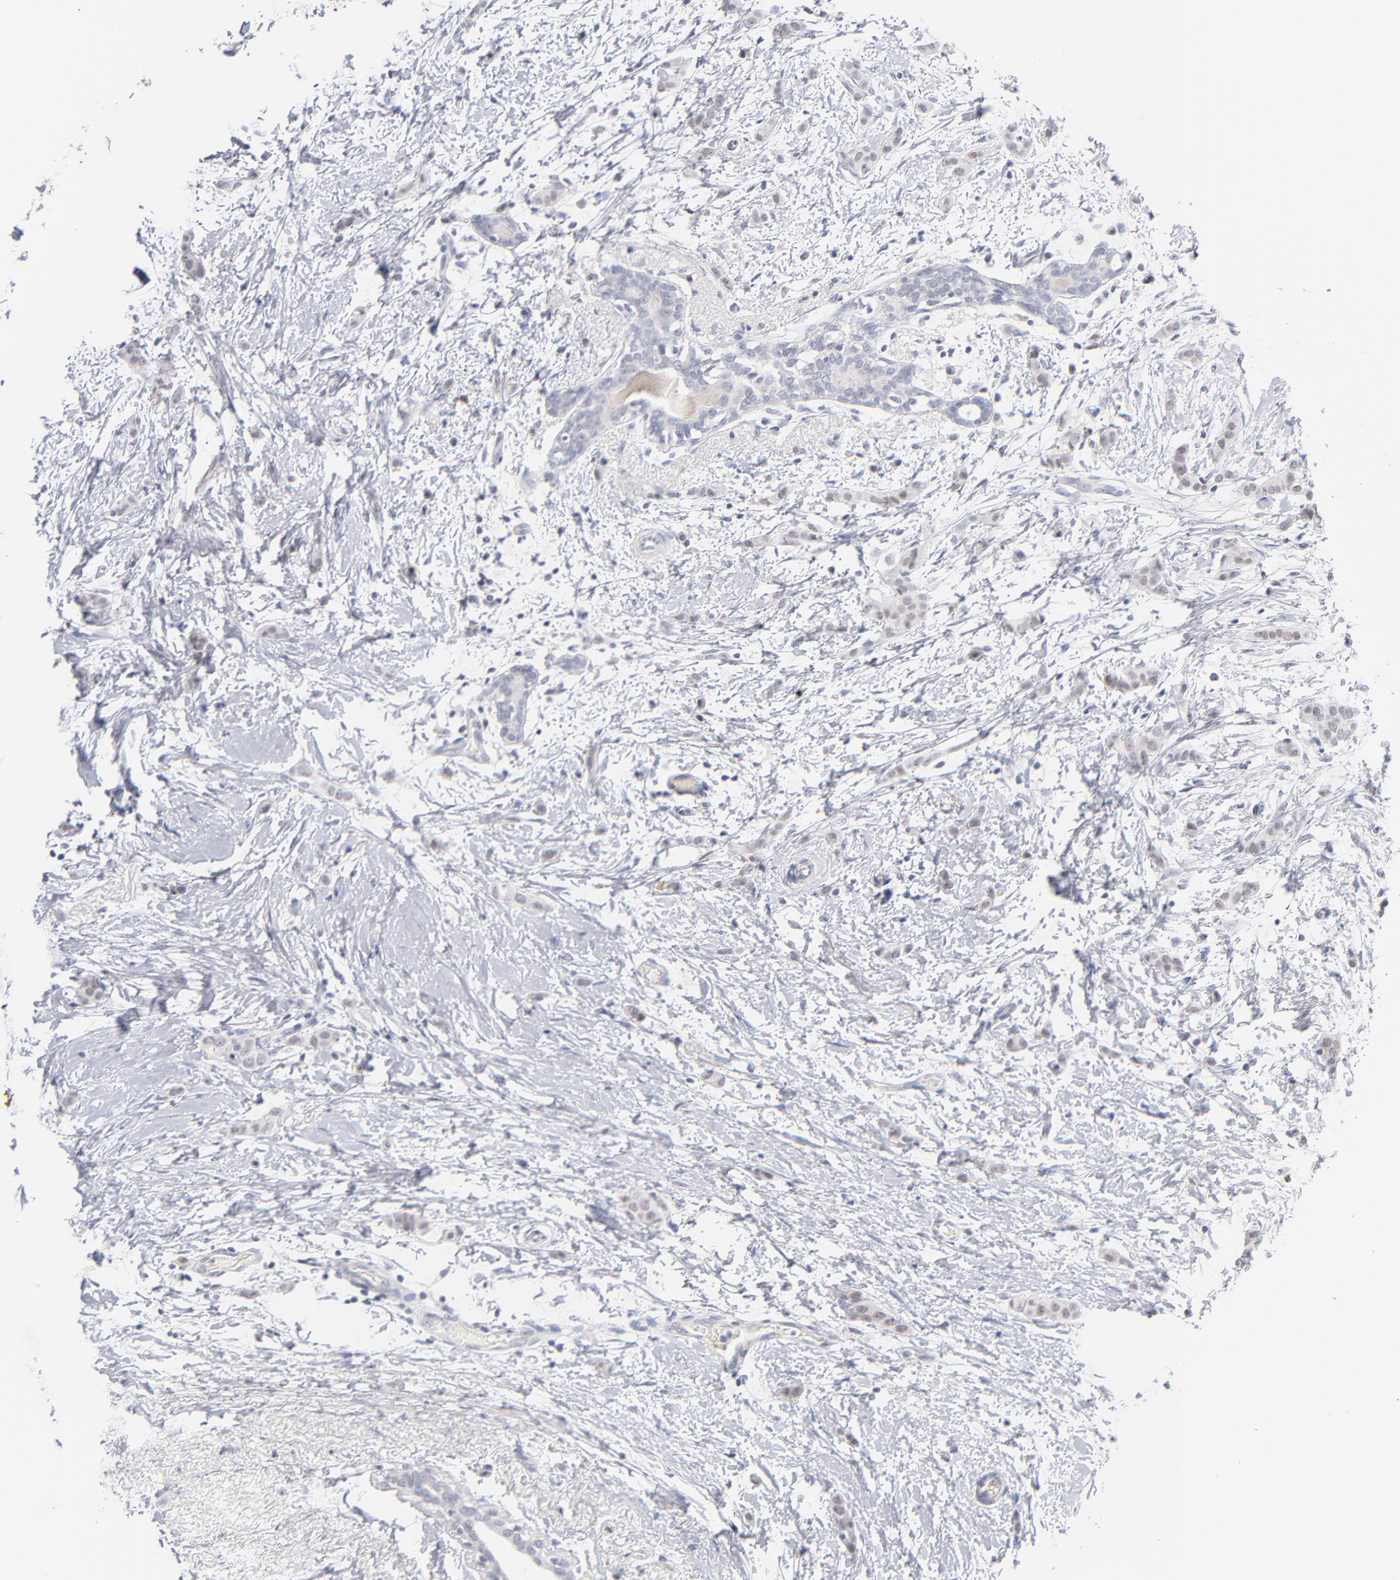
{"staining": {"intensity": "negative", "quantity": "none", "location": "none"}, "tissue": "breast cancer", "cell_type": "Tumor cells", "image_type": "cancer", "snomed": [{"axis": "morphology", "description": "Lobular carcinoma"}, {"axis": "topography", "description": "Breast"}], "caption": "DAB (3,3'-diaminobenzidine) immunohistochemical staining of human breast lobular carcinoma displays no significant expression in tumor cells.", "gene": "PARP1", "patient": {"sex": "female", "age": 55}}